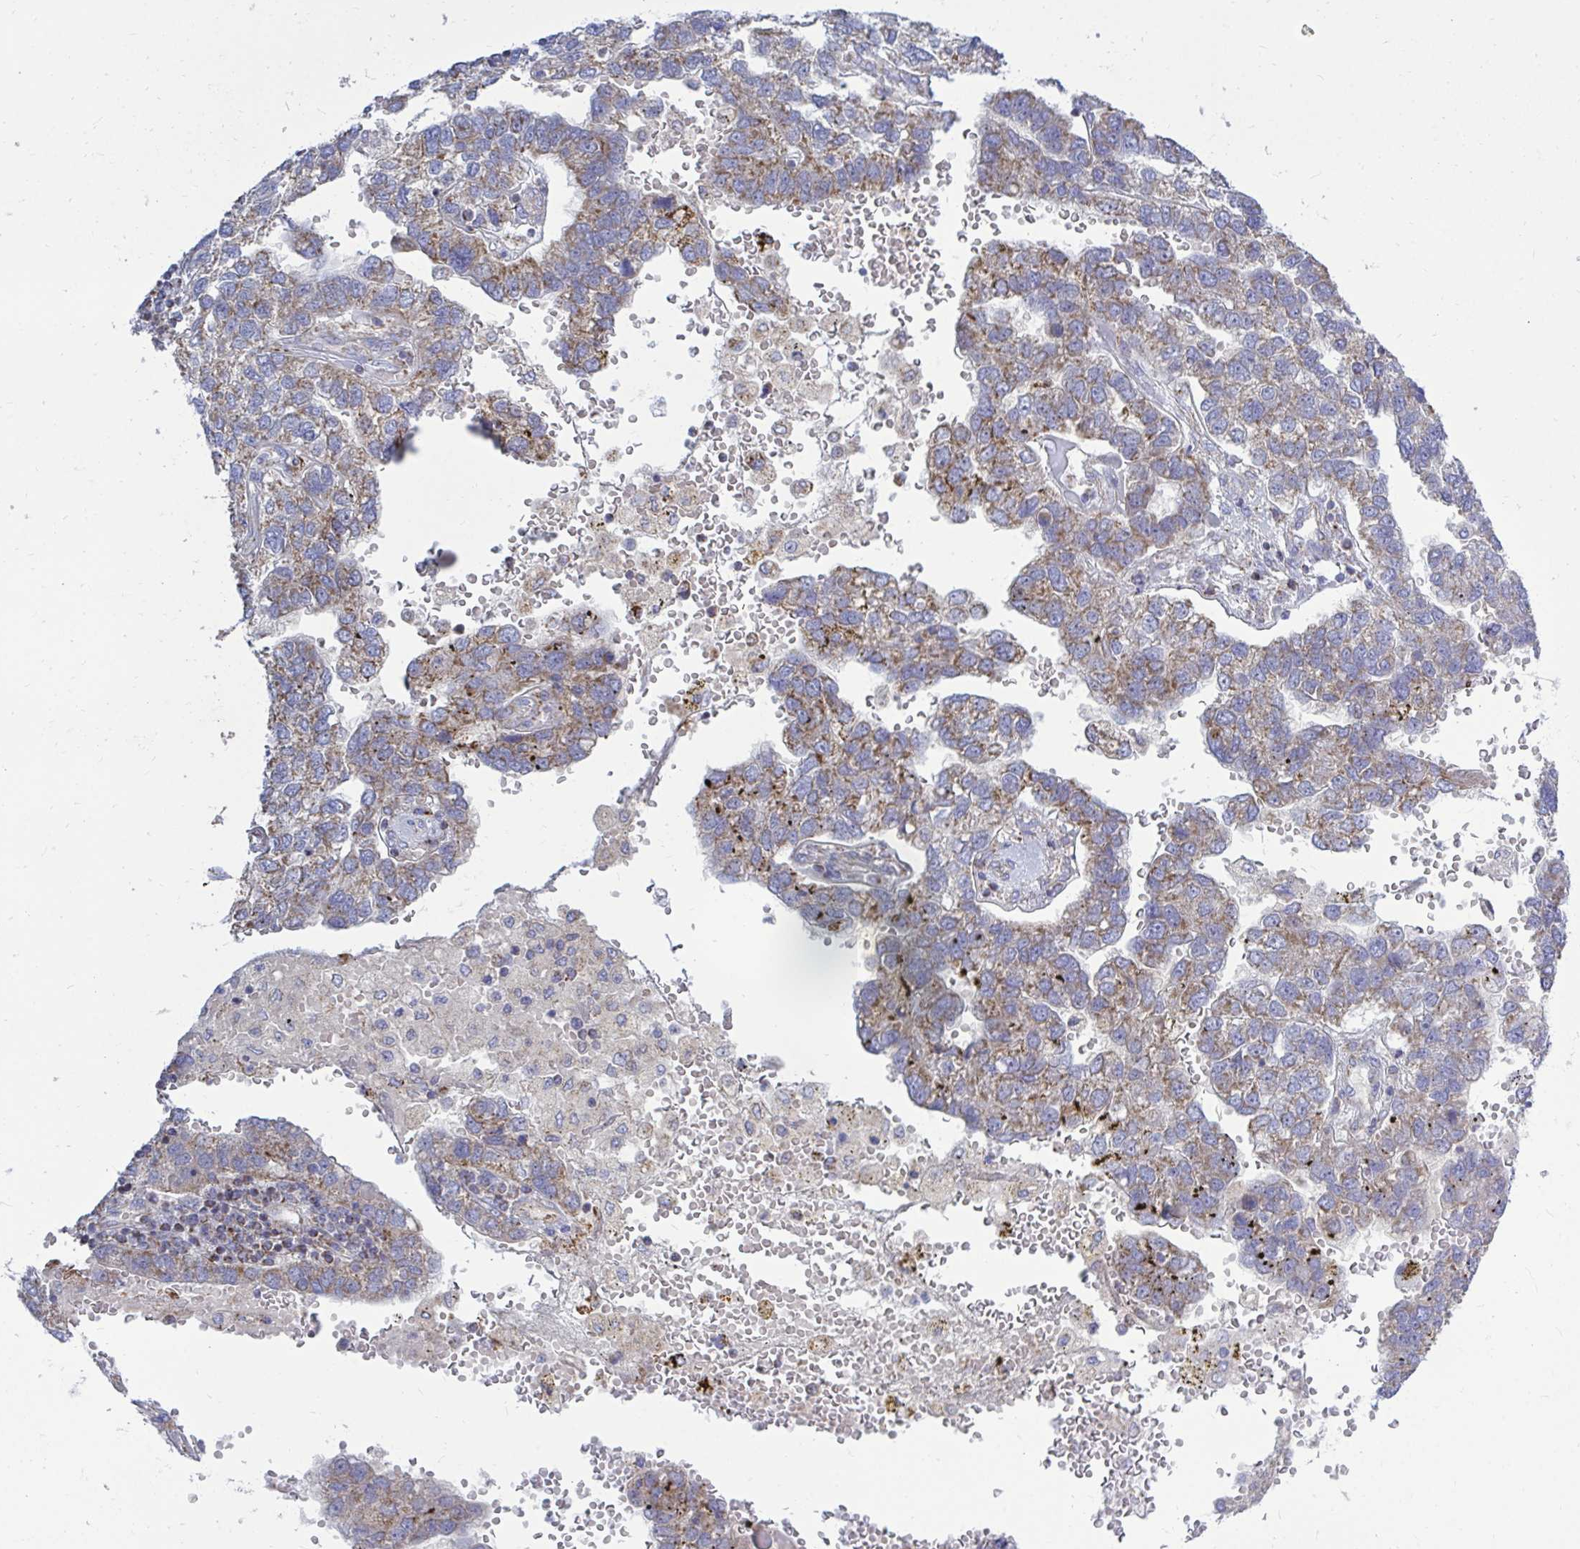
{"staining": {"intensity": "moderate", "quantity": "25%-75%", "location": "cytoplasmic/membranous"}, "tissue": "pancreatic cancer", "cell_type": "Tumor cells", "image_type": "cancer", "snomed": [{"axis": "morphology", "description": "Adenocarcinoma, NOS"}, {"axis": "topography", "description": "Pancreas"}], "caption": "The photomicrograph demonstrates immunohistochemical staining of pancreatic adenocarcinoma. There is moderate cytoplasmic/membranous staining is appreciated in about 25%-75% of tumor cells.", "gene": "OR10R2", "patient": {"sex": "female", "age": 61}}